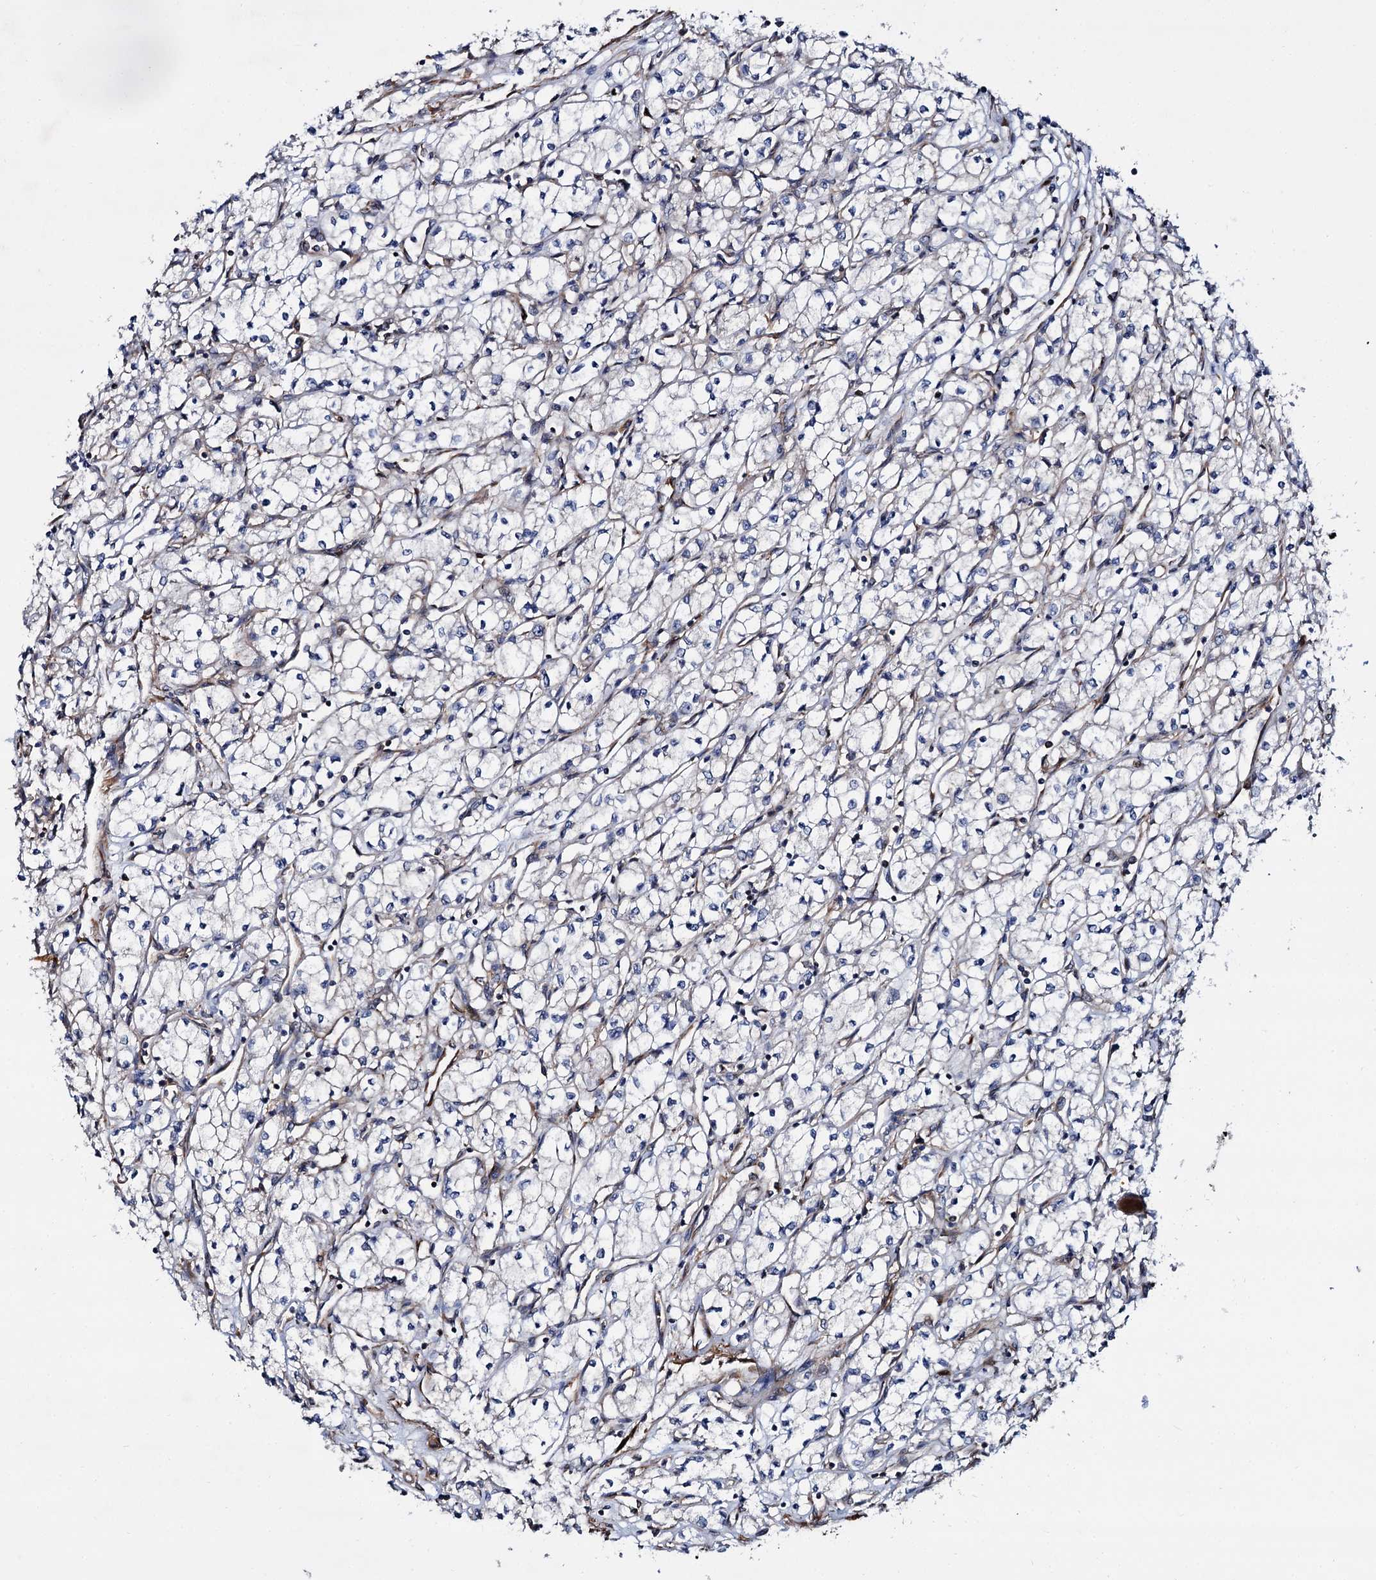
{"staining": {"intensity": "negative", "quantity": "none", "location": "none"}, "tissue": "renal cancer", "cell_type": "Tumor cells", "image_type": "cancer", "snomed": [{"axis": "morphology", "description": "Adenocarcinoma, NOS"}, {"axis": "topography", "description": "Kidney"}], "caption": "The image displays no significant staining in tumor cells of renal cancer. (Brightfield microscopy of DAB immunohistochemistry at high magnification).", "gene": "ISM2", "patient": {"sex": "male", "age": 59}}